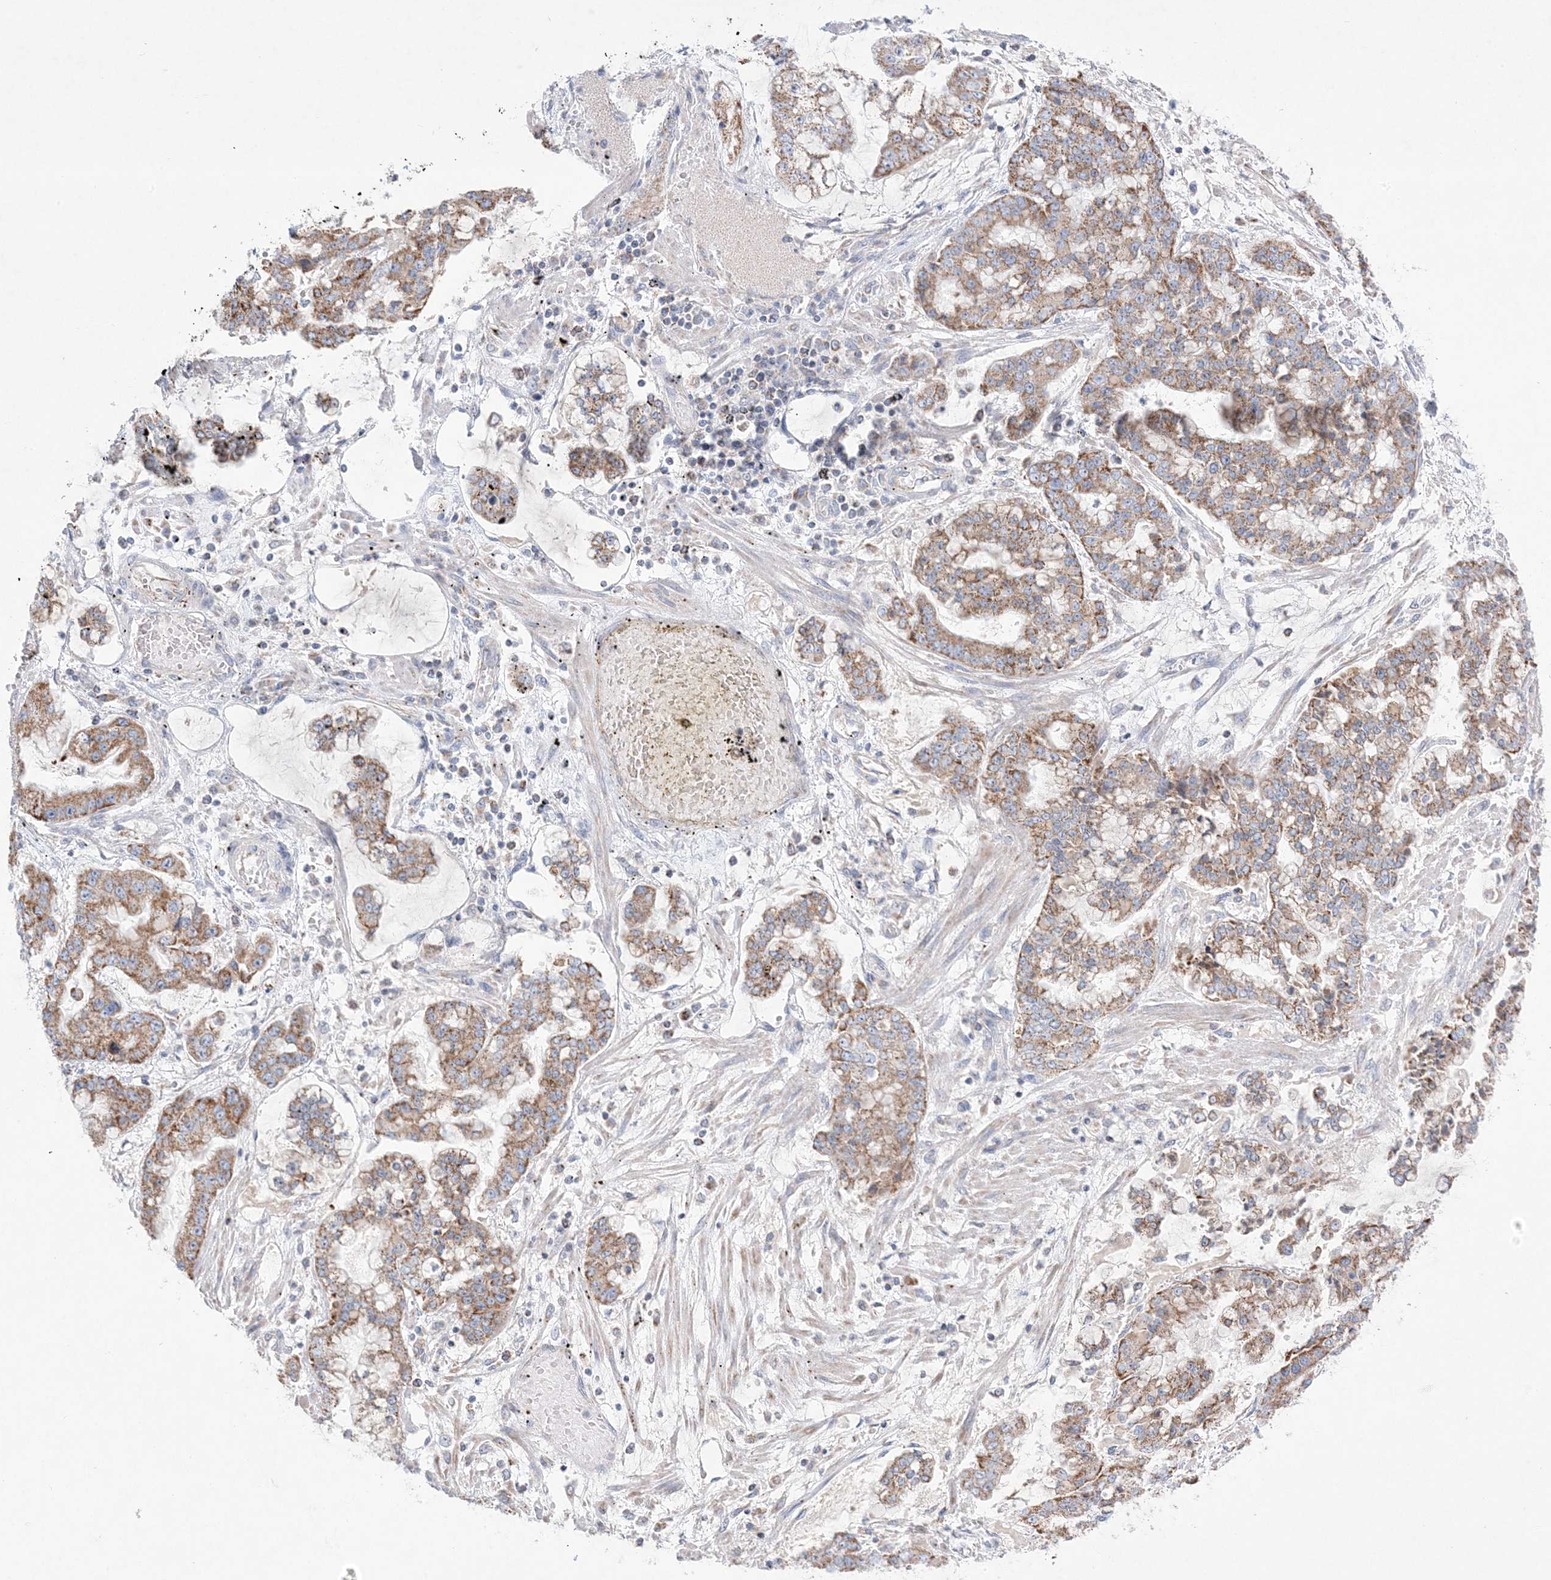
{"staining": {"intensity": "moderate", "quantity": ">75%", "location": "cytoplasmic/membranous"}, "tissue": "stomach cancer", "cell_type": "Tumor cells", "image_type": "cancer", "snomed": [{"axis": "morphology", "description": "Normal tissue, NOS"}, {"axis": "morphology", "description": "Adenocarcinoma, NOS"}, {"axis": "topography", "description": "Stomach, upper"}, {"axis": "topography", "description": "Stomach"}], "caption": "This histopathology image shows immunohistochemistry staining of stomach cancer (adenocarcinoma), with medium moderate cytoplasmic/membranous staining in approximately >75% of tumor cells.", "gene": "KCTD6", "patient": {"sex": "male", "age": 76}}